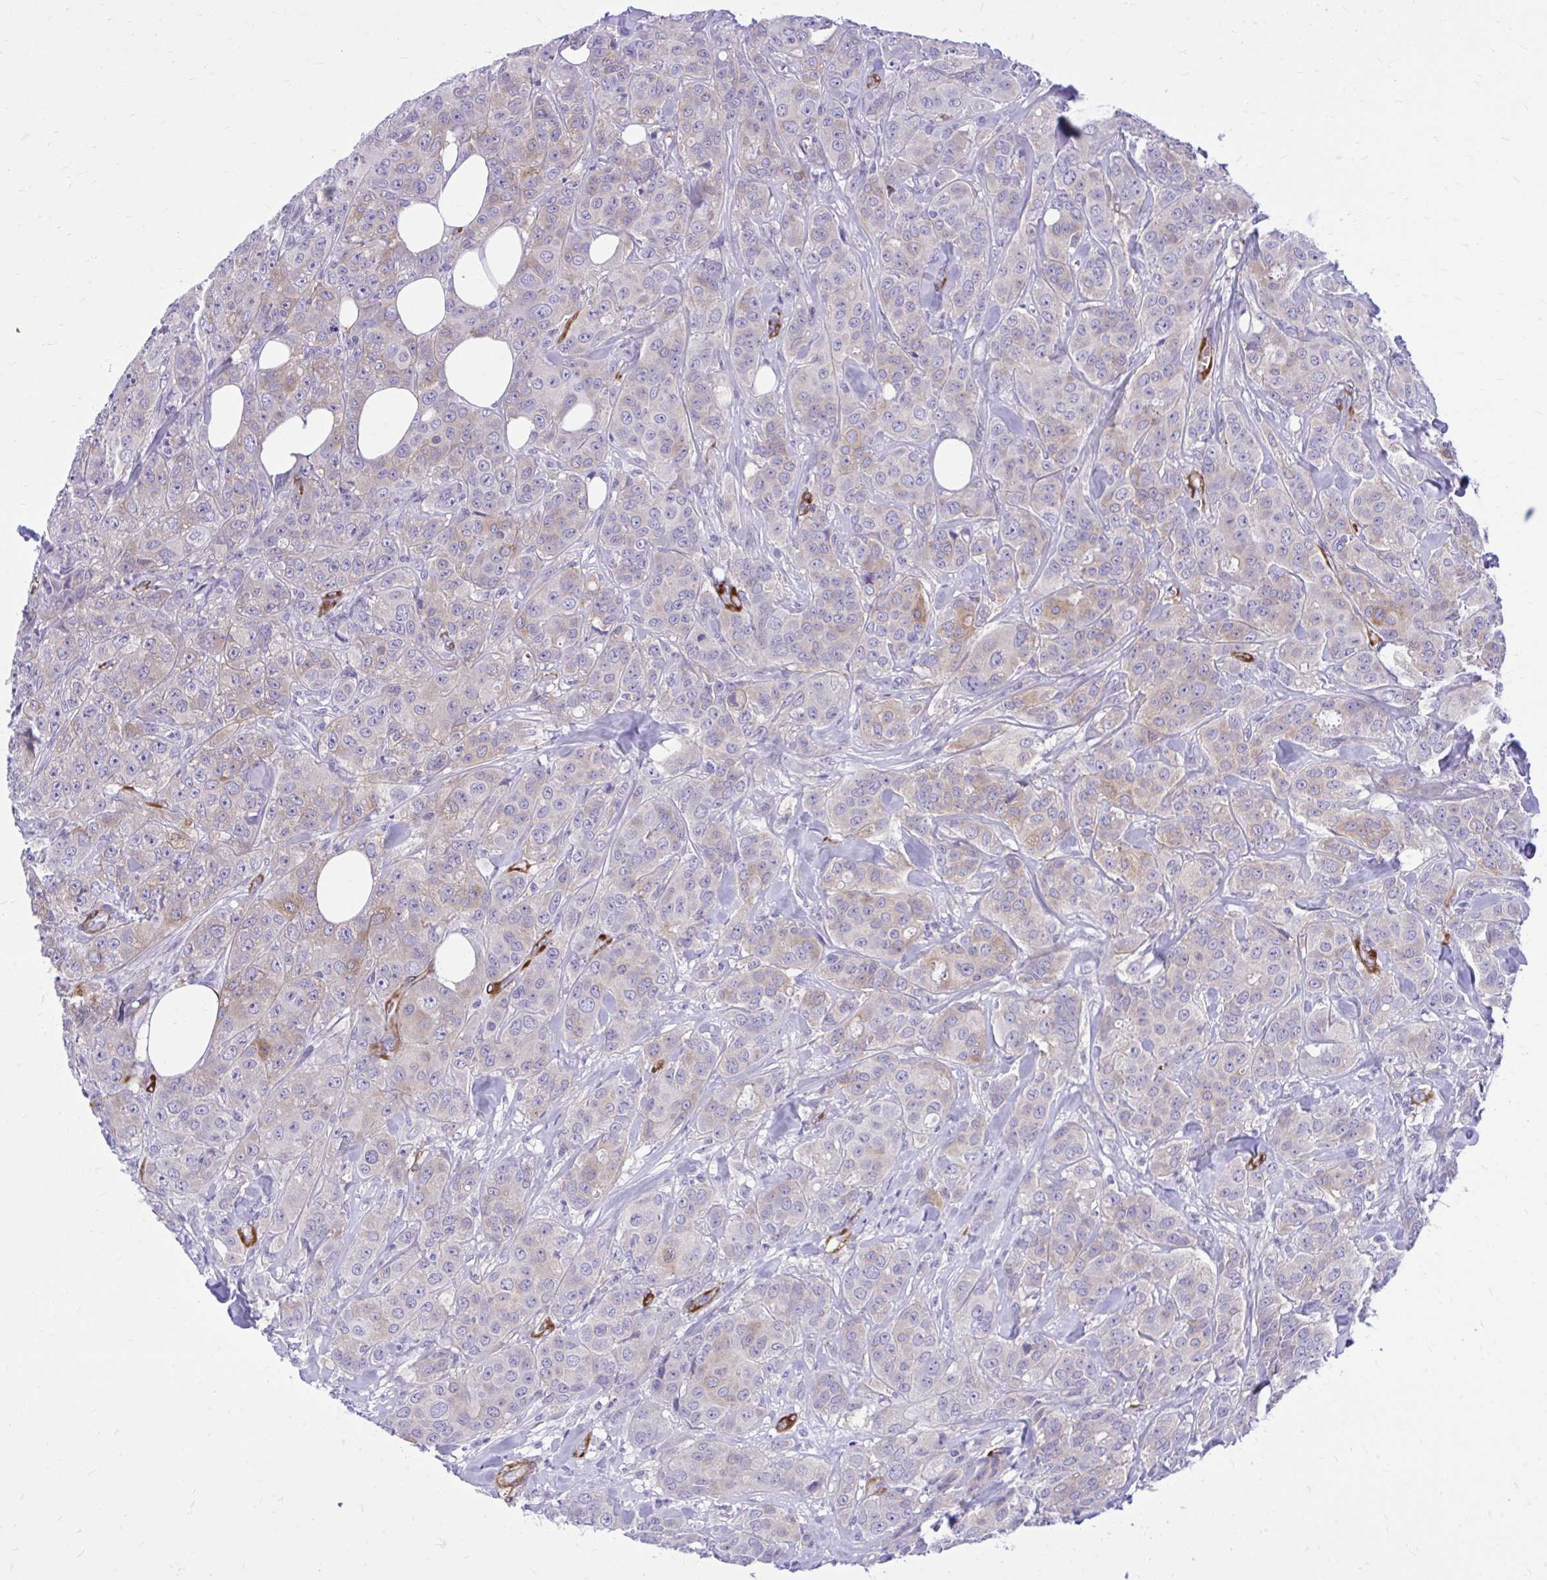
{"staining": {"intensity": "weak", "quantity": "25%-75%", "location": "cytoplasmic/membranous"}, "tissue": "breast cancer", "cell_type": "Tumor cells", "image_type": "cancer", "snomed": [{"axis": "morphology", "description": "Normal tissue, NOS"}, {"axis": "morphology", "description": "Duct carcinoma"}, {"axis": "topography", "description": "Breast"}], "caption": "DAB (3,3'-diaminobenzidine) immunohistochemical staining of human breast cancer exhibits weak cytoplasmic/membranous protein staining in approximately 25%-75% of tumor cells.", "gene": "EPB41L1", "patient": {"sex": "female", "age": 43}}